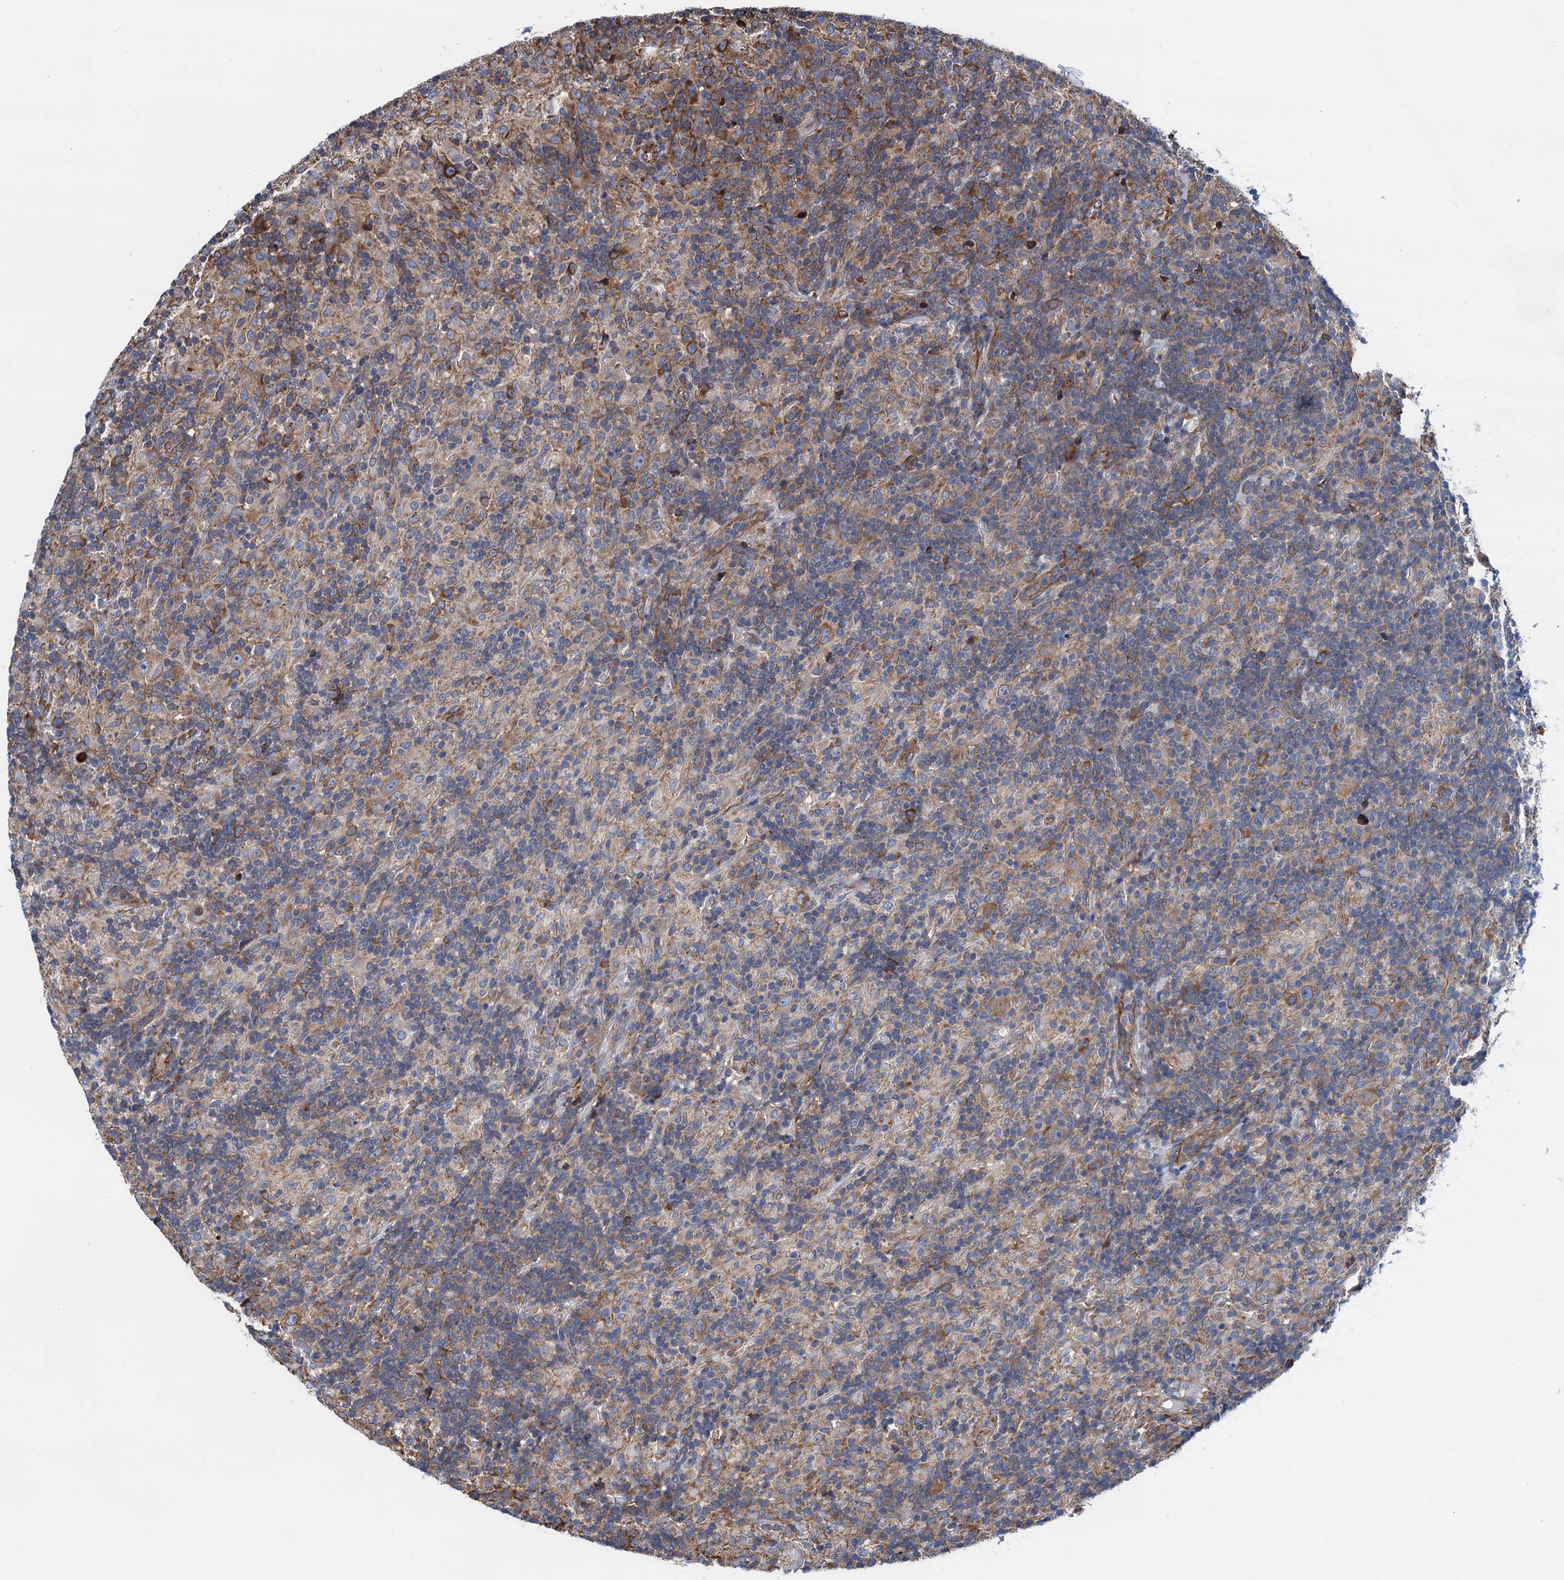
{"staining": {"intensity": "moderate", "quantity": ">75%", "location": "cytoplasmic/membranous"}, "tissue": "lymphoma", "cell_type": "Tumor cells", "image_type": "cancer", "snomed": [{"axis": "morphology", "description": "Hodgkin's disease, NOS"}, {"axis": "topography", "description": "Lymph node"}], "caption": "An image of lymphoma stained for a protein displays moderate cytoplasmic/membranous brown staining in tumor cells.", "gene": "SLC12A7", "patient": {"sex": "male", "age": 70}}